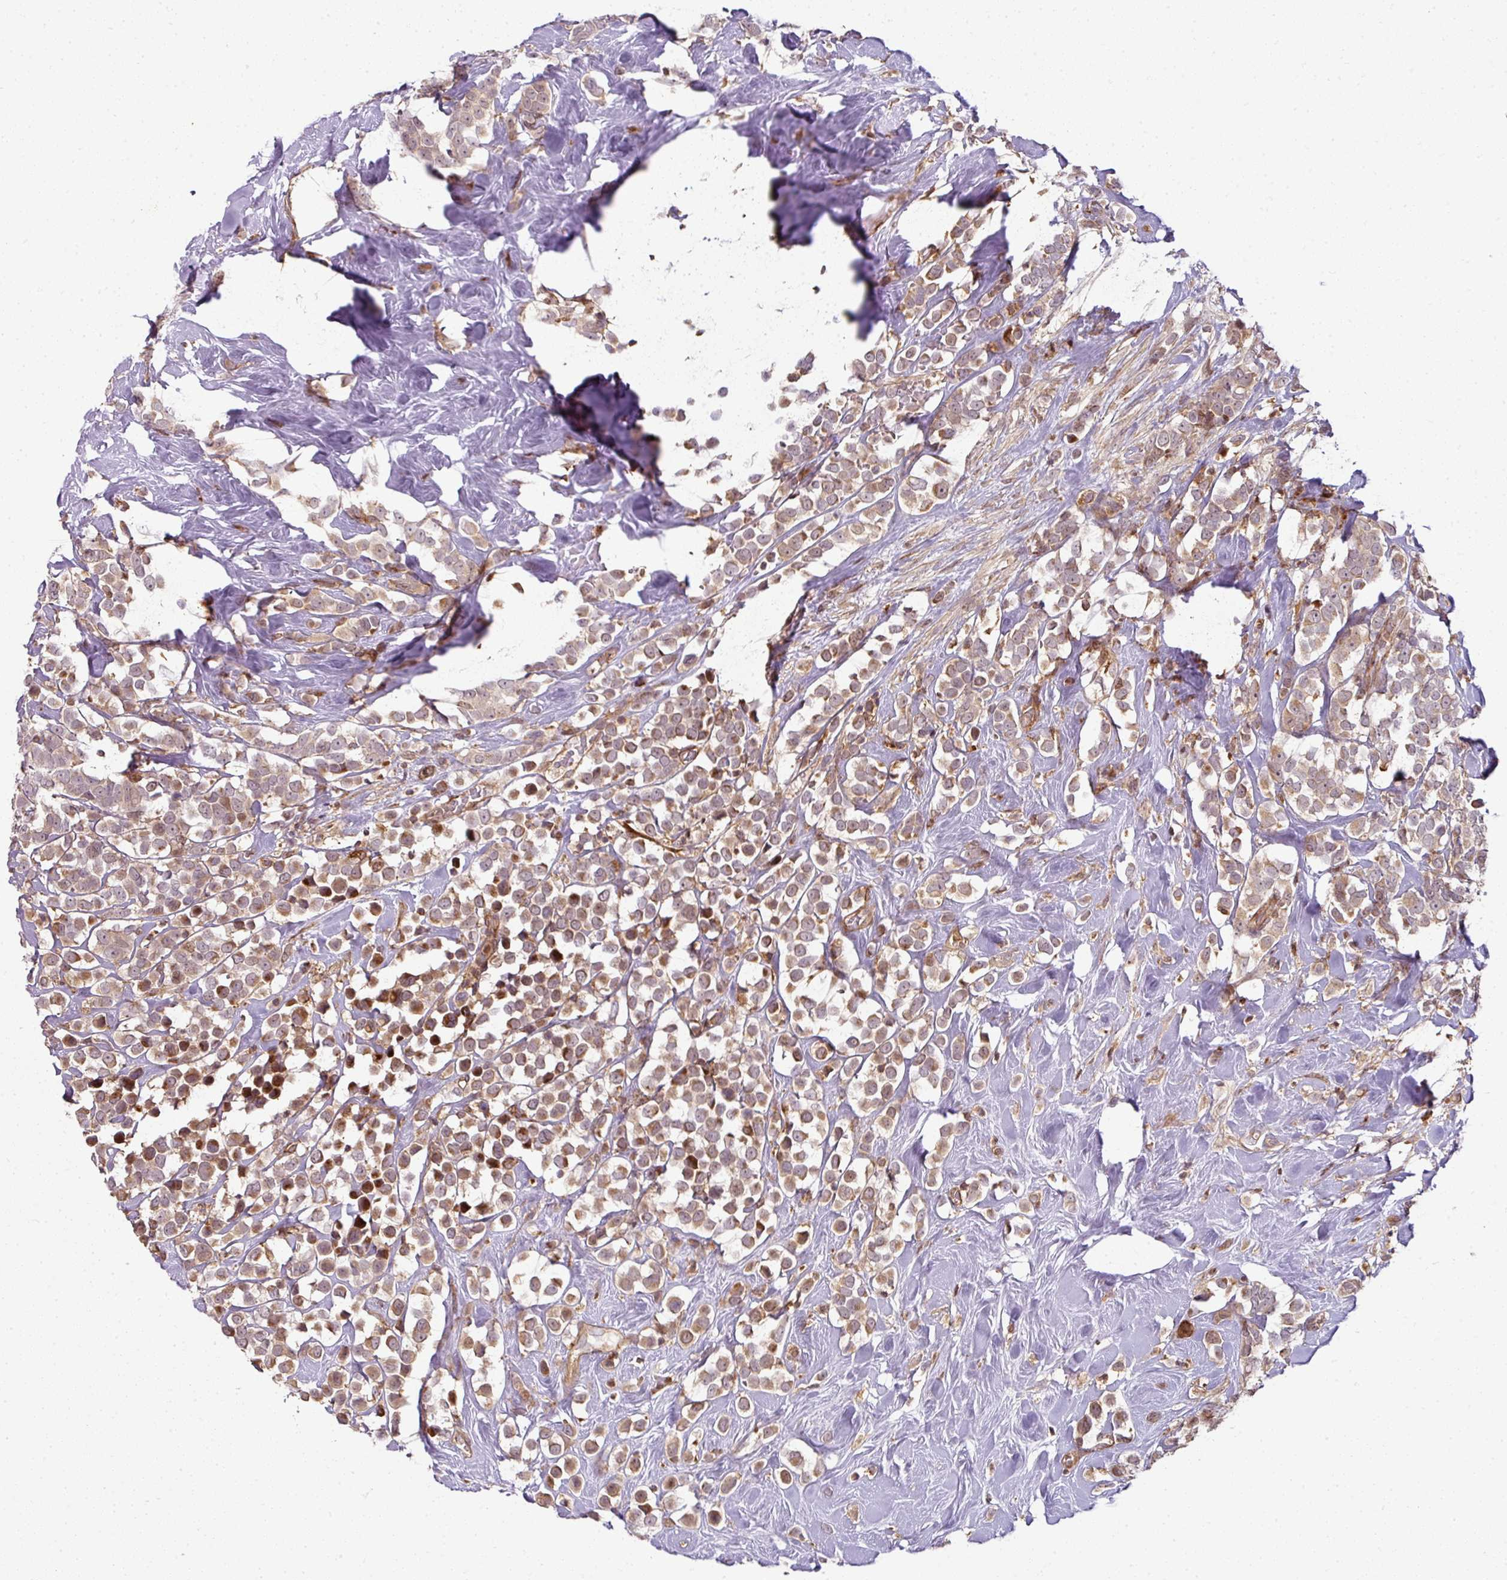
{"staining": {"intensity": "moderate", "quantity": ">75%", "location": "cytoplasmic/membranous"}, "tissue": "breast cancer", "cell_type": "Tumor cells", "image_type": "cancer", "snomed": [{"axis": "morphology", "description": "Duct carcinoma"}, {"axis": "topography", "description": "Breast"}], "caption": "The image reveals staining of breast cancer (infiltrating ductal carcinoma), revealing moderate cytoplasmic/membranous protein expression (brown color) within tumor cells.", "gene": "ATAT1", "patient": {"sex": "female", "age": 80}}